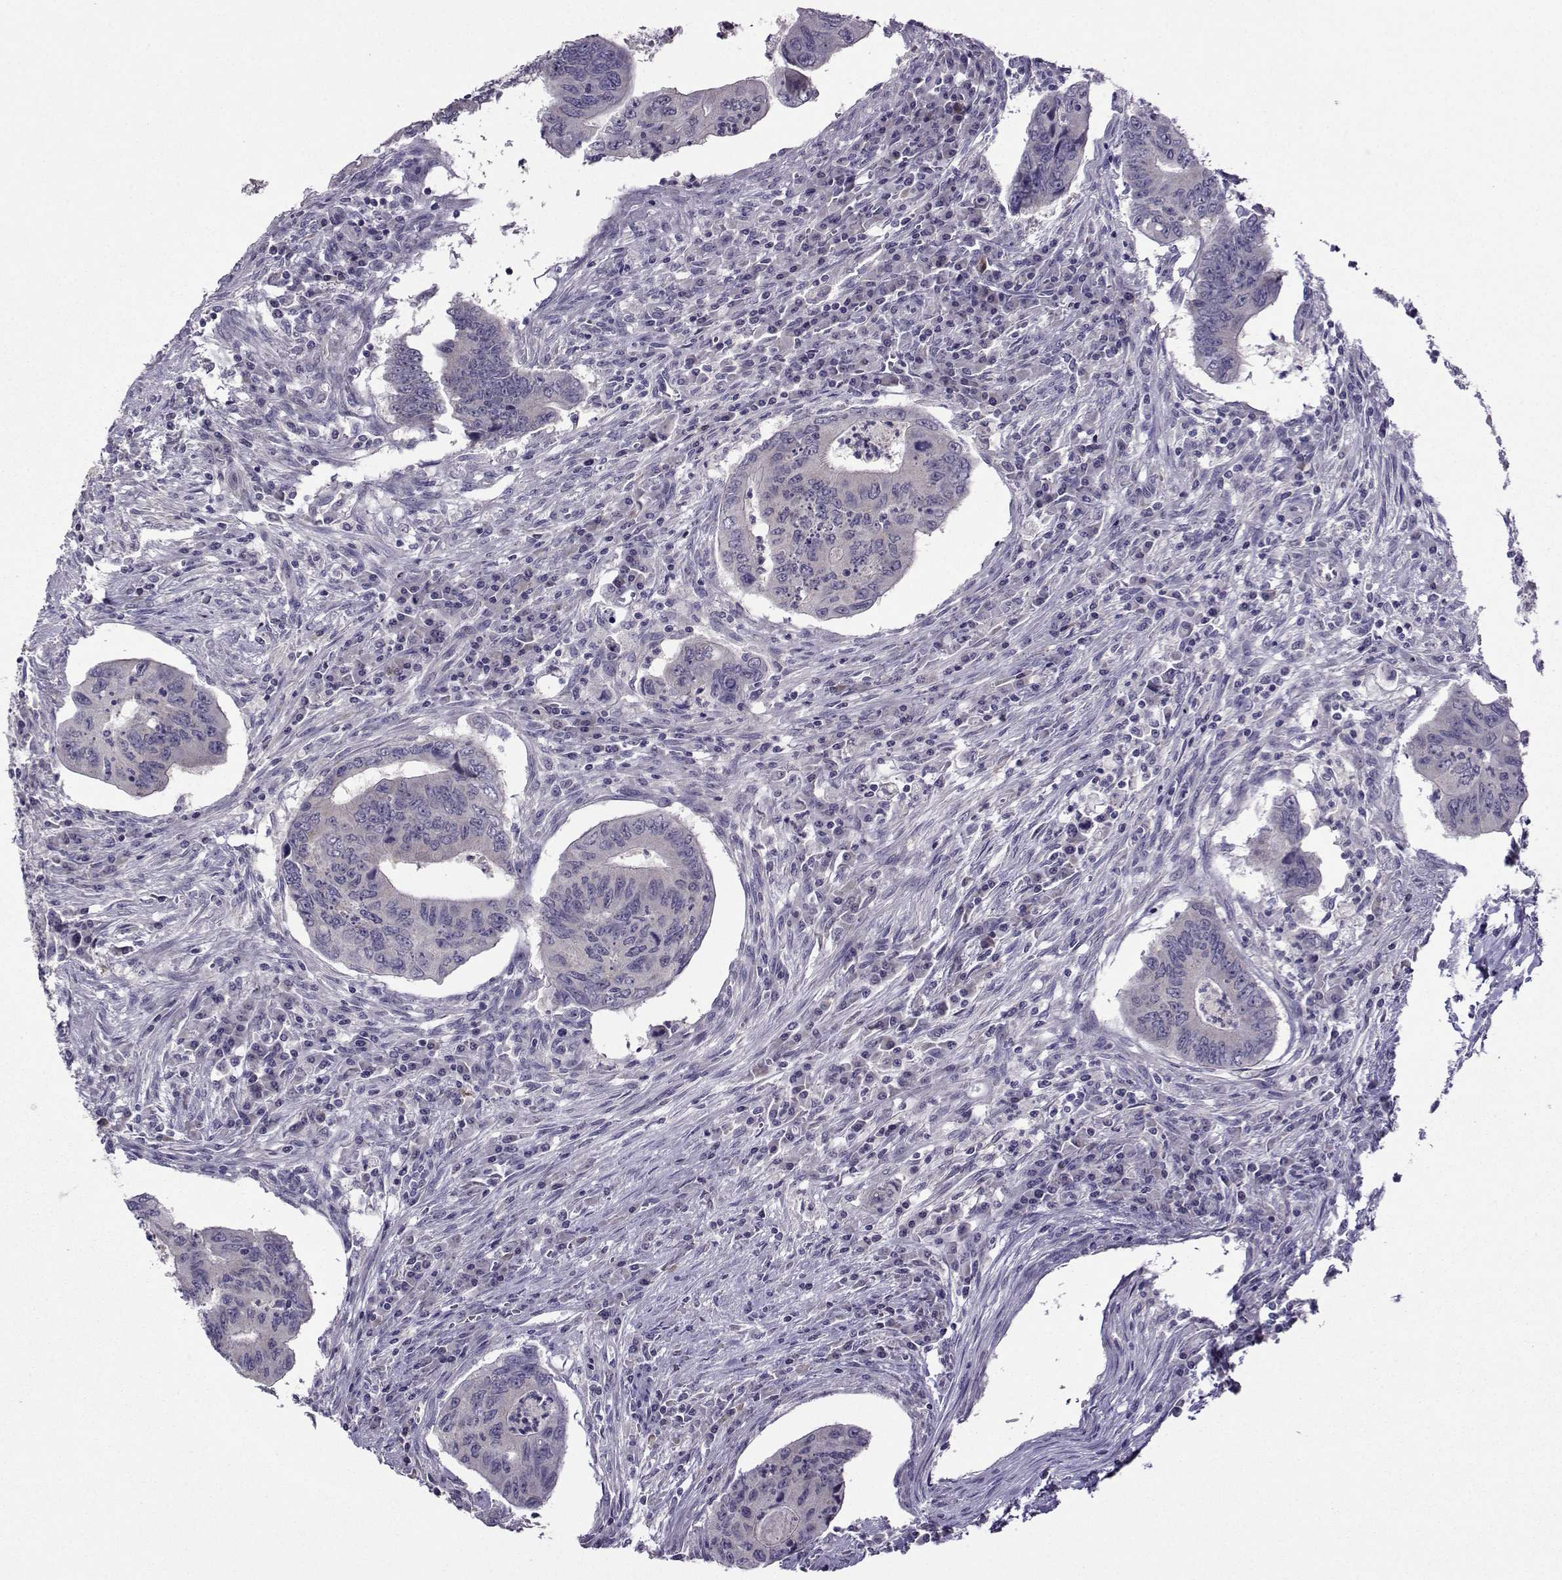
{"staining": {"intensity": "negative", "quantity": "none", "location": "none"}, "tissue": "colorectal cancer", "cell_type": "Tumor cells", "image_type": "cancer", "snomed": [{"axis": "morphology", "description": "Adenocarcinoma, NOS"}, {"axis": "topography", "description": "Colon"}], "caption": "IHC image of human adenocarcinoma (colorectal) stained for a protein (brown), which demonstrates no expression in tumor cells.", "gene": "DDX20", "patient": {"sex": "male", "age": 53}}